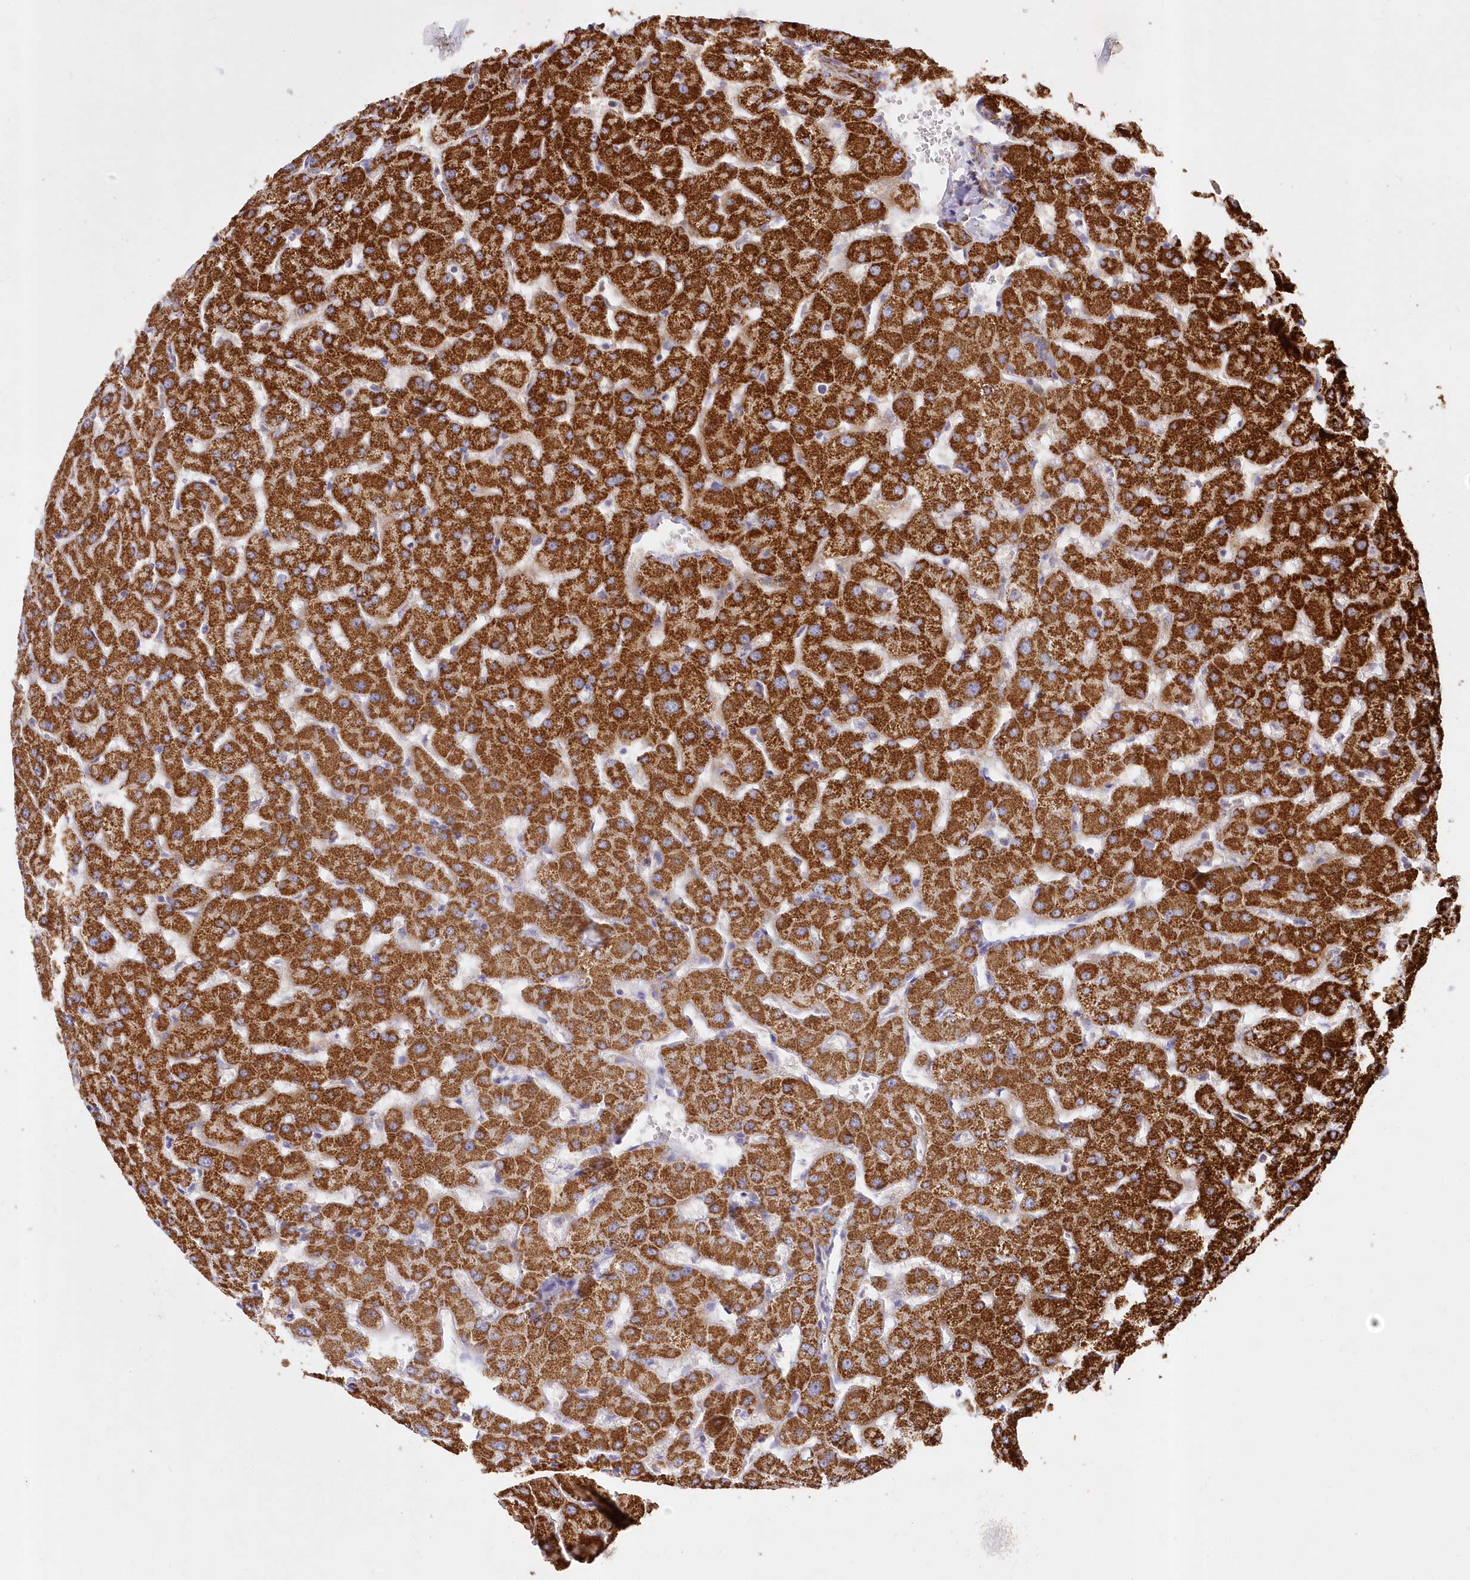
{"staining": {"intensity": "weak", "quantity": ">75%", "location": "cytoplasmic/membranous"}, "tissue": "liver", "cell_type": "Cholangiocytes", "image_type": "normal", "snomed": [{"axis": "morphology", "description": "Normal tissue, NOS"}, {"axis": "topography", "description": "Liver"}], "caption": "Immunohistochemistry photomicrograph of unremarkable liver stained for a protein (brown), which displays low levels of weak cytoplasmic/membranous staining in approximately >75% of cholangiocytes.", "gene": "ASNSD1", "patient": {"sex": "female", "age": 63}}